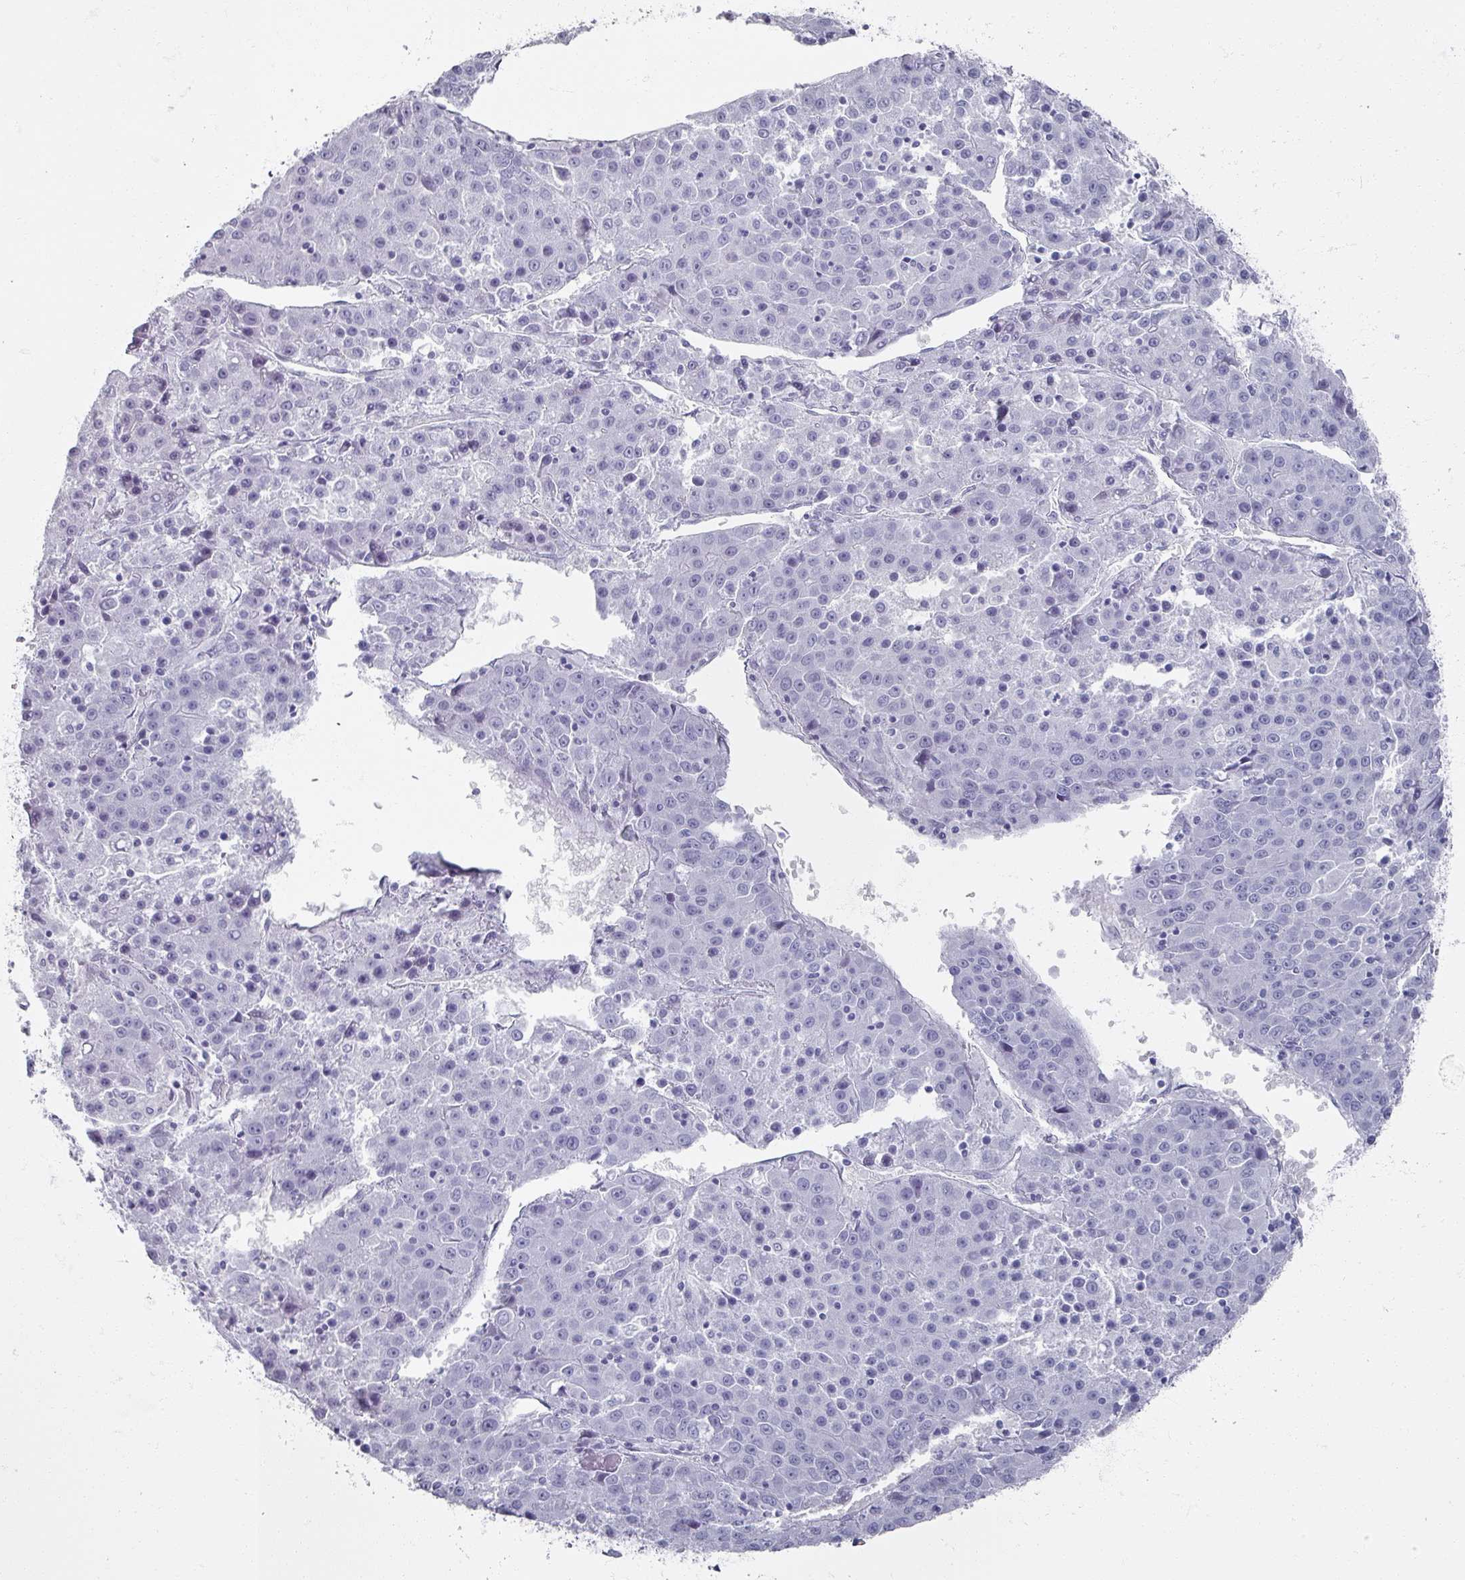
{"staining": {"intensity": "negative", "quantity": "none", "location": "none"}, "tissue": "liver cancer", "cell_type": "Tumor cells", "image_type": "cancer", "snomed": [{"axis": "morphology", "description": "Carcinoma, Hepatocellular, NOS"}, {"axis": "topography", "description": "Liver"}], "caption": "Tumor cells show no significant protein positivity in liver cancer.", "gene": "OMG", "patient": {"sex": "female", "age": 53}}